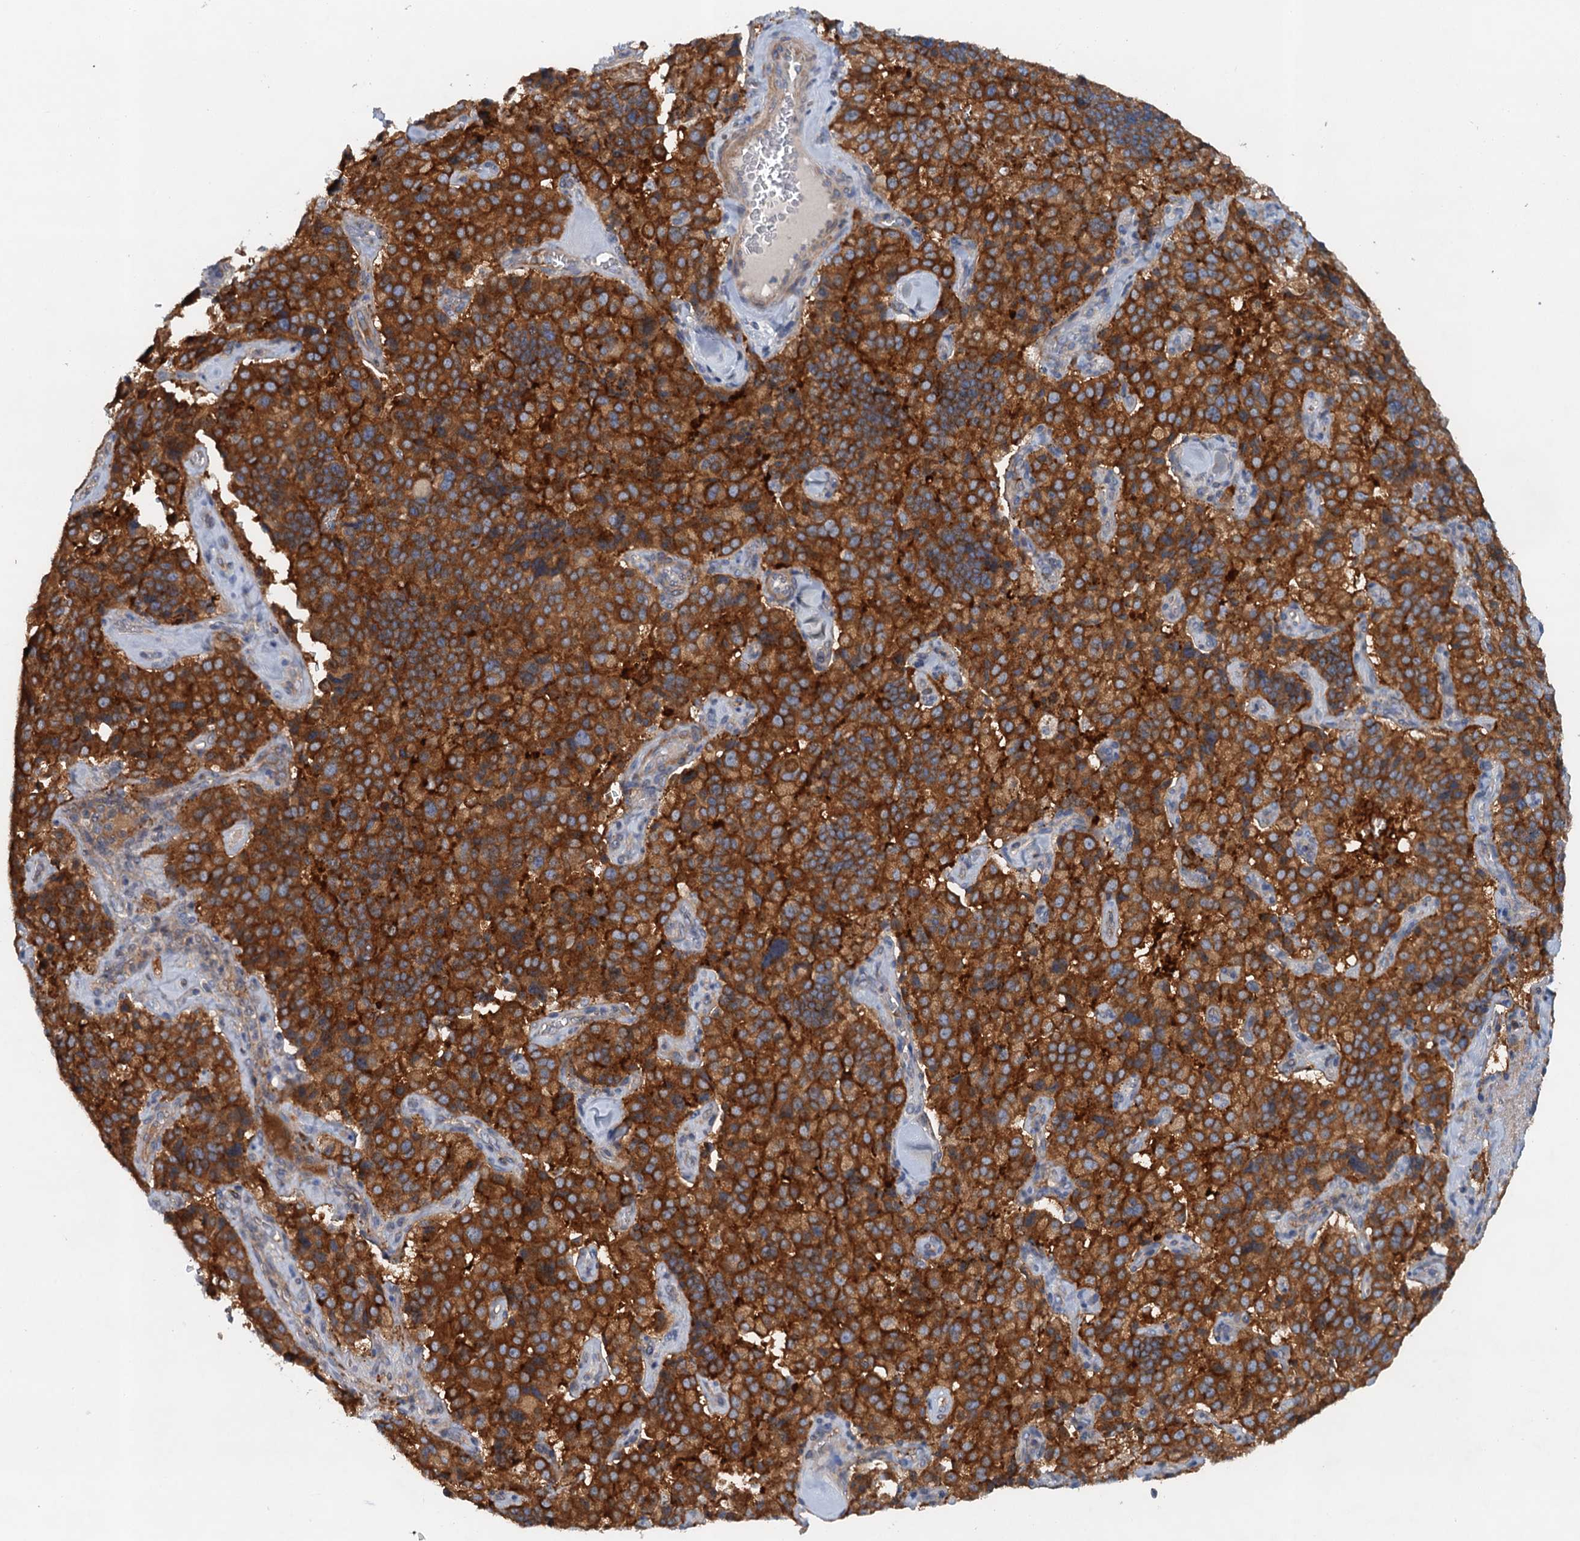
{"staining": {"intensity": "strong", "quantity": ">75%", "location": "cytoplasmic/membranous"}, "tissue": "pancreatic cancer", "cell_type": "Tumor cells", "image_type": "cancer", "snomed": [{"axis": "morphology", "description": "Adenocarcinoma, NOS"}, {"axis": "topography", "description": "Pancreas"}], "caption": "The immunohistochemical stain labels strong cytoplasmic/membranous staining in tumor cells of pancreatic cancer tissue.", "gene": "NBEA", "patient": {"sex": "male", "age": 65}}